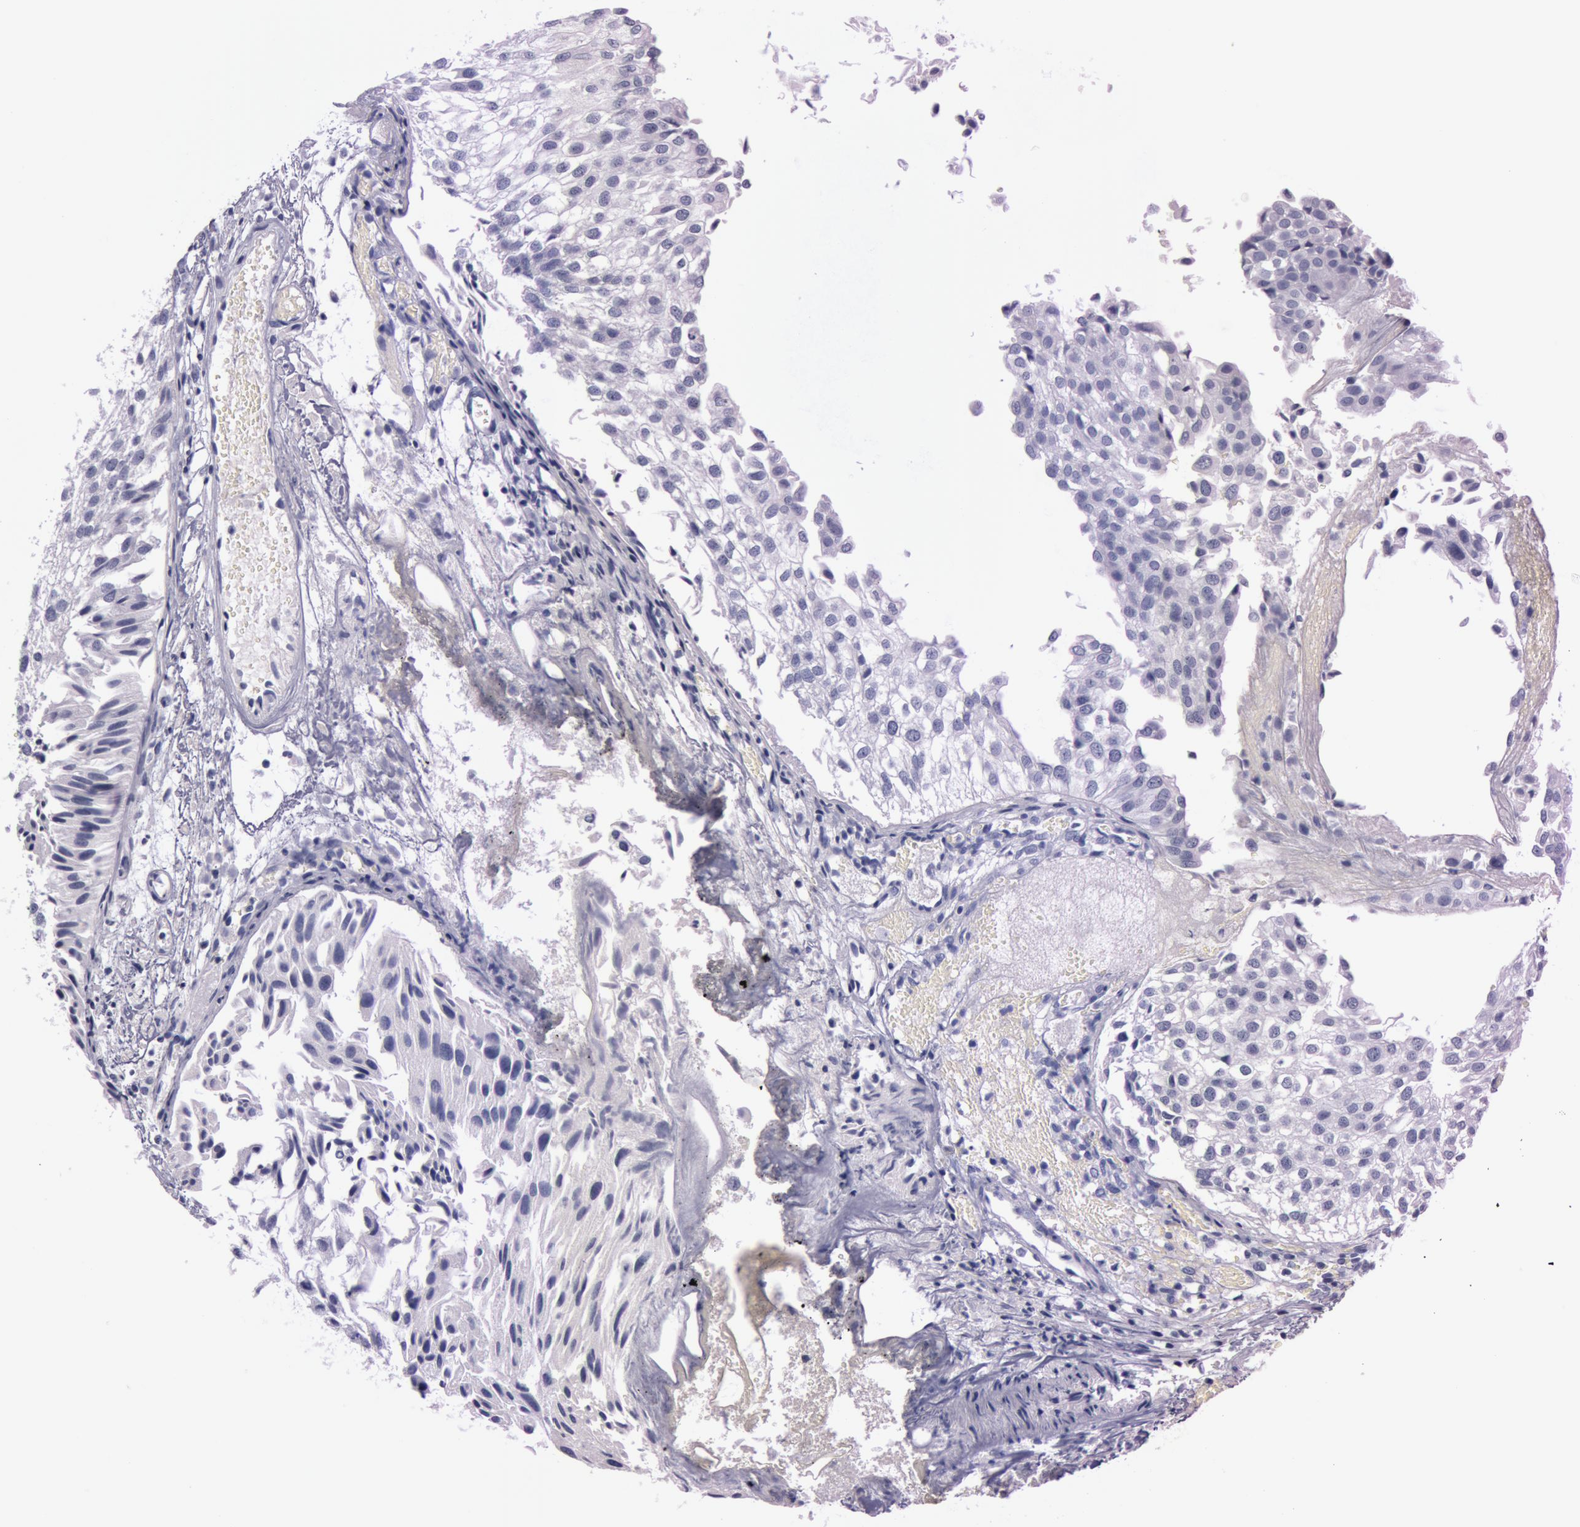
{"staining": {"intensity": "negative", "quantity": "none", "location": "none"}, "tissue": "urothelial cancer", "cell_type": "Tumor cells", "image_type": "cancer", "snomed": [{"axis": "morphology", "description": "Urothelial carcinoma, Low grade"}, {"axis": "topography", "description": "Urinary bladder"}], "caption": "This is an immunohistochemistry (IHC) micrograph of human low-grade urothelial carcinoma. There is no positivity in tumor cells.", "gene": "S100A7", "patient": {"sex": "female", "age": 89}}